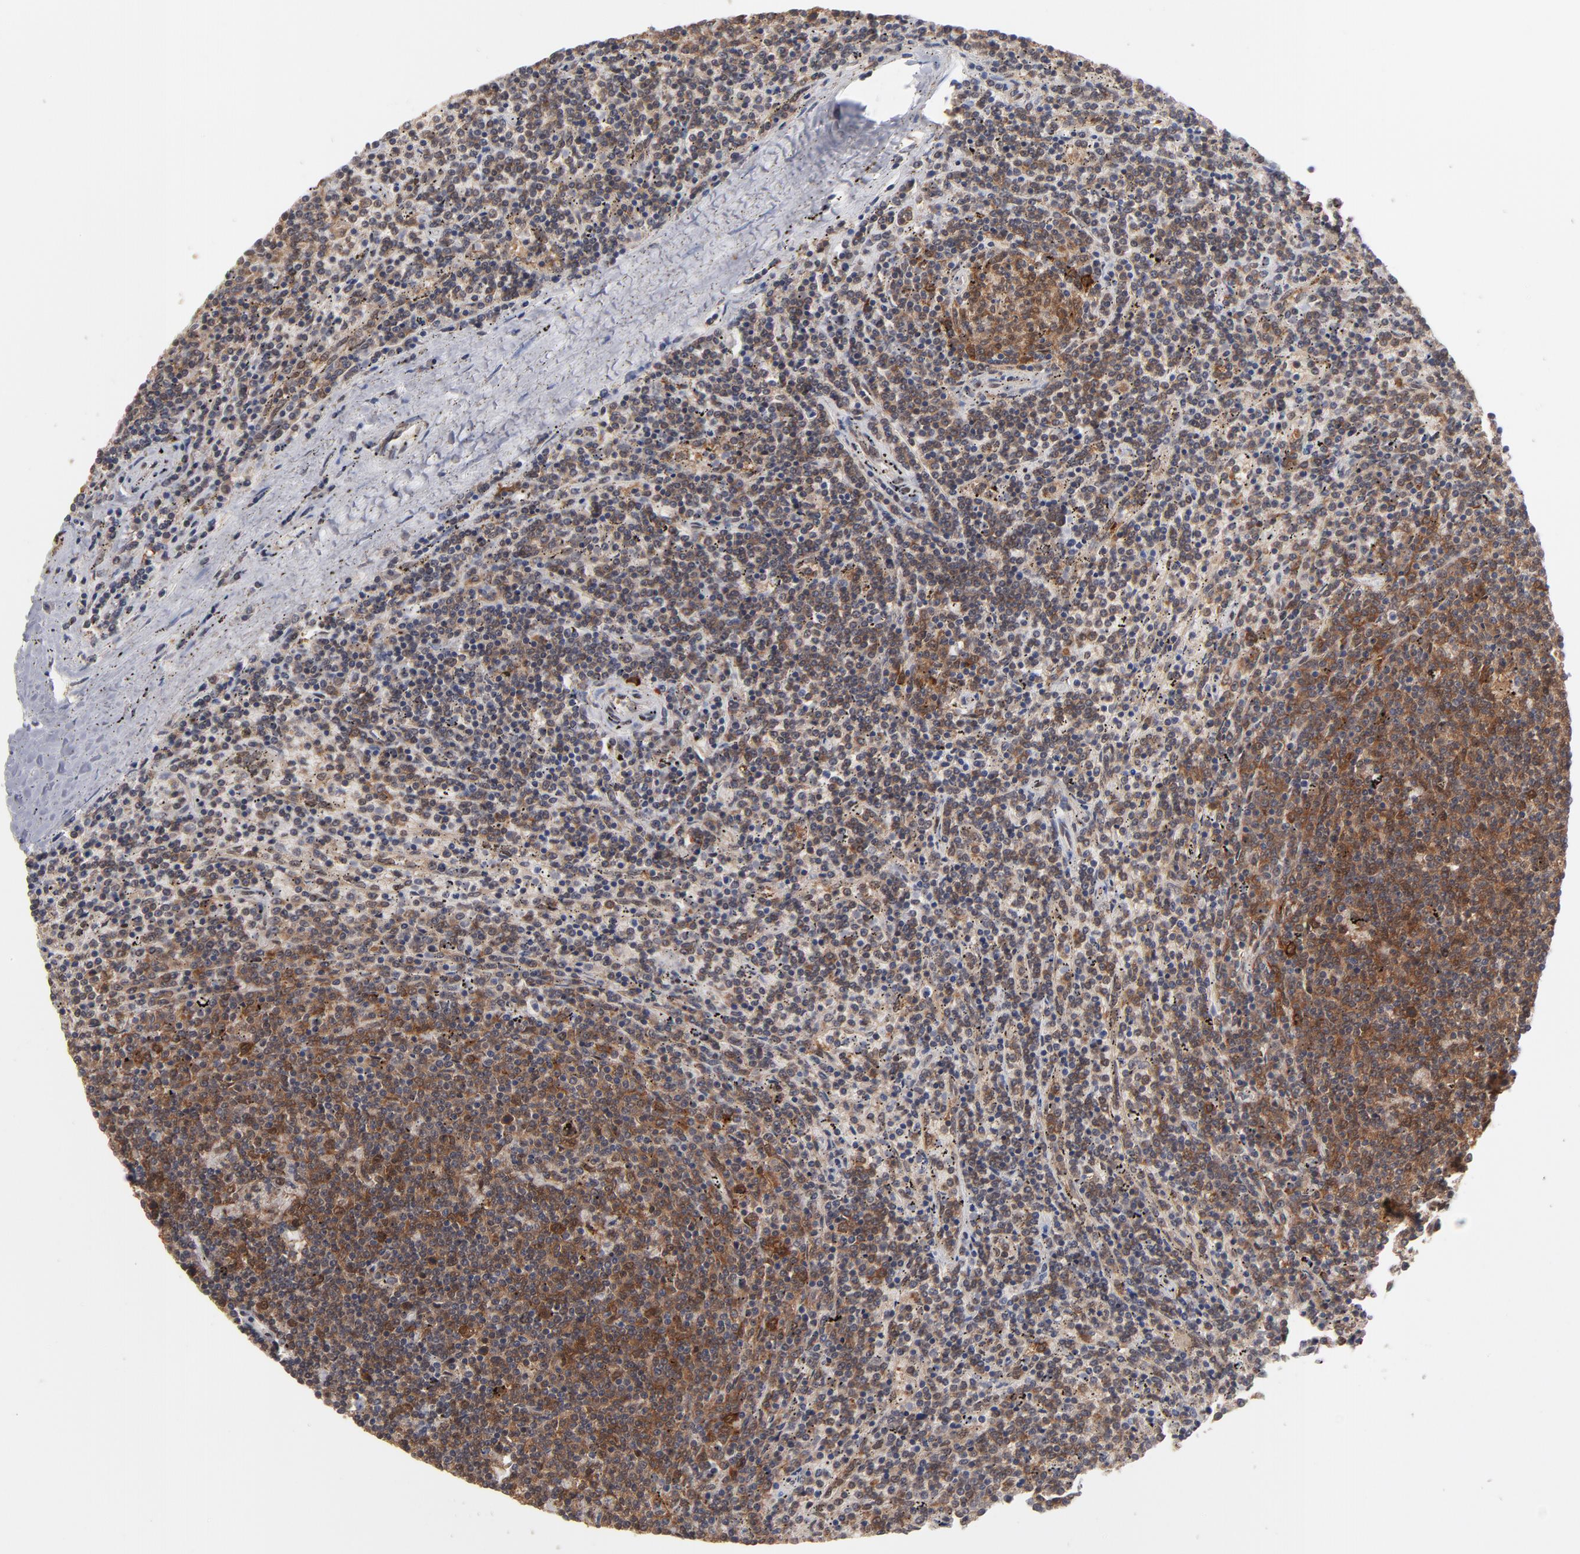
{"staining": {"intensity": "moderate", "quantity": "<25%", "location": "cytoplasmic/membranous,nuclear"}, "tissue": "lymphoma", "cell_type": "Tumor cells", "image_type": "cancer", "snomed": [{"axis": "morphology", "description": "Malignant lymphoma, non-Hodgkin's type, Low grade"}, {"axis": "topography", "description": "Spleen"}], "caption": "Immunohistochemistry (IHC) (DAB (3,3'-diaminobenzidine)) staining of human lymphoma displays moderate cytoplasmic/membranous and nuclear protein positivity in approximately <25% of tumor cells.", "gene": "HUWE1", "patient": {"sex": "female", "age": 50}}